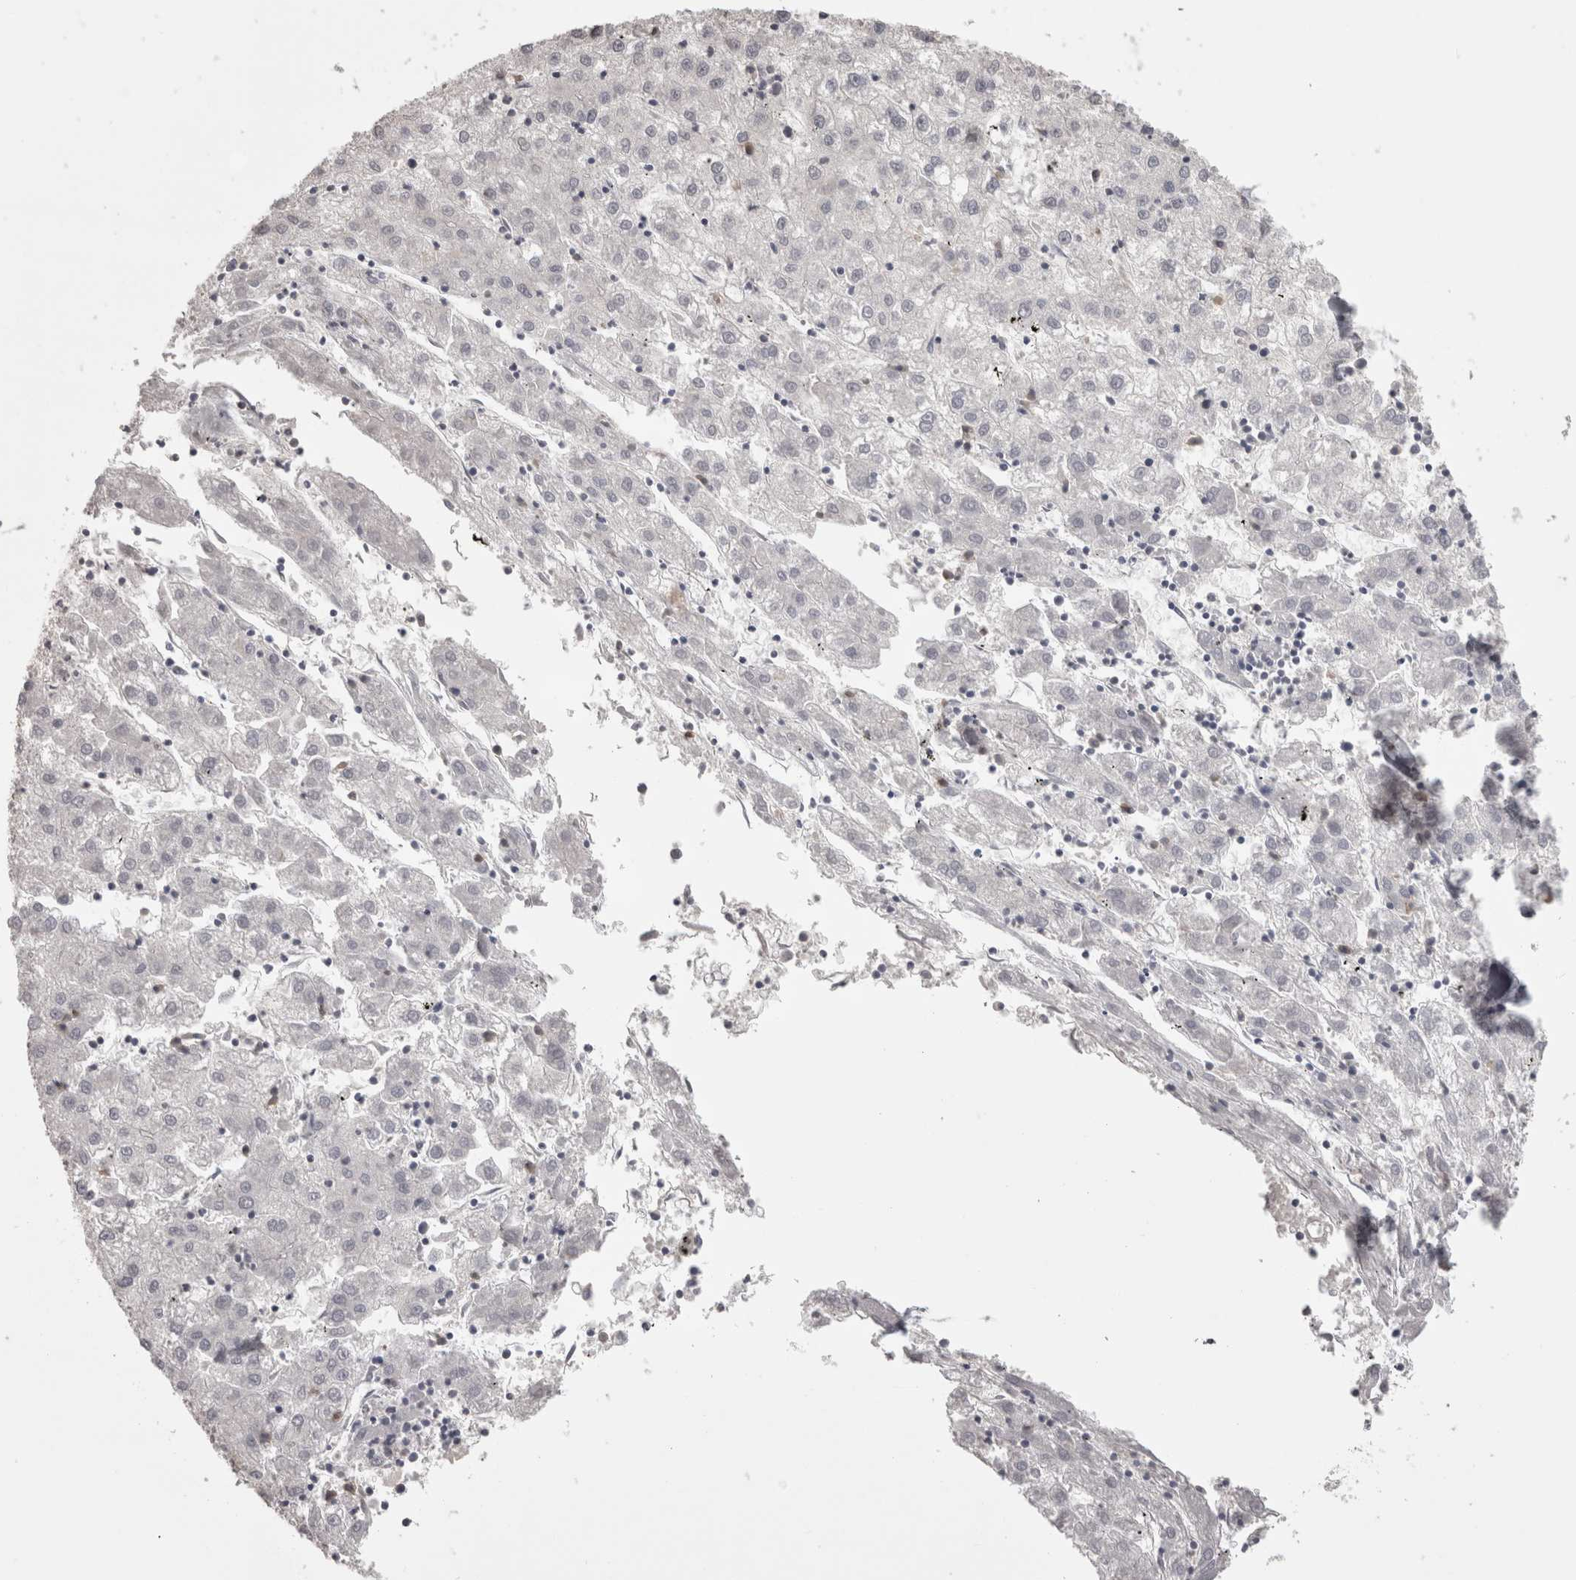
{"staining": {"intensity": "negative", "quantity": "none", "location": "none"}, "tissue": "liver cancer", "cell_type": "Tumor cells", "image_type": "cancer", "snomed": [{"axis": "morphology", "description": "Carcinoma, Hepatocellular, NOS"}, {"axis": "topography", "description": "Liver"}], "caption": "Immunohistochemical staining of liver cancer reveals no significant positivity in tumor cells.", "gene": "LAX1", "patient": {"sex": "male", "age": 72}}